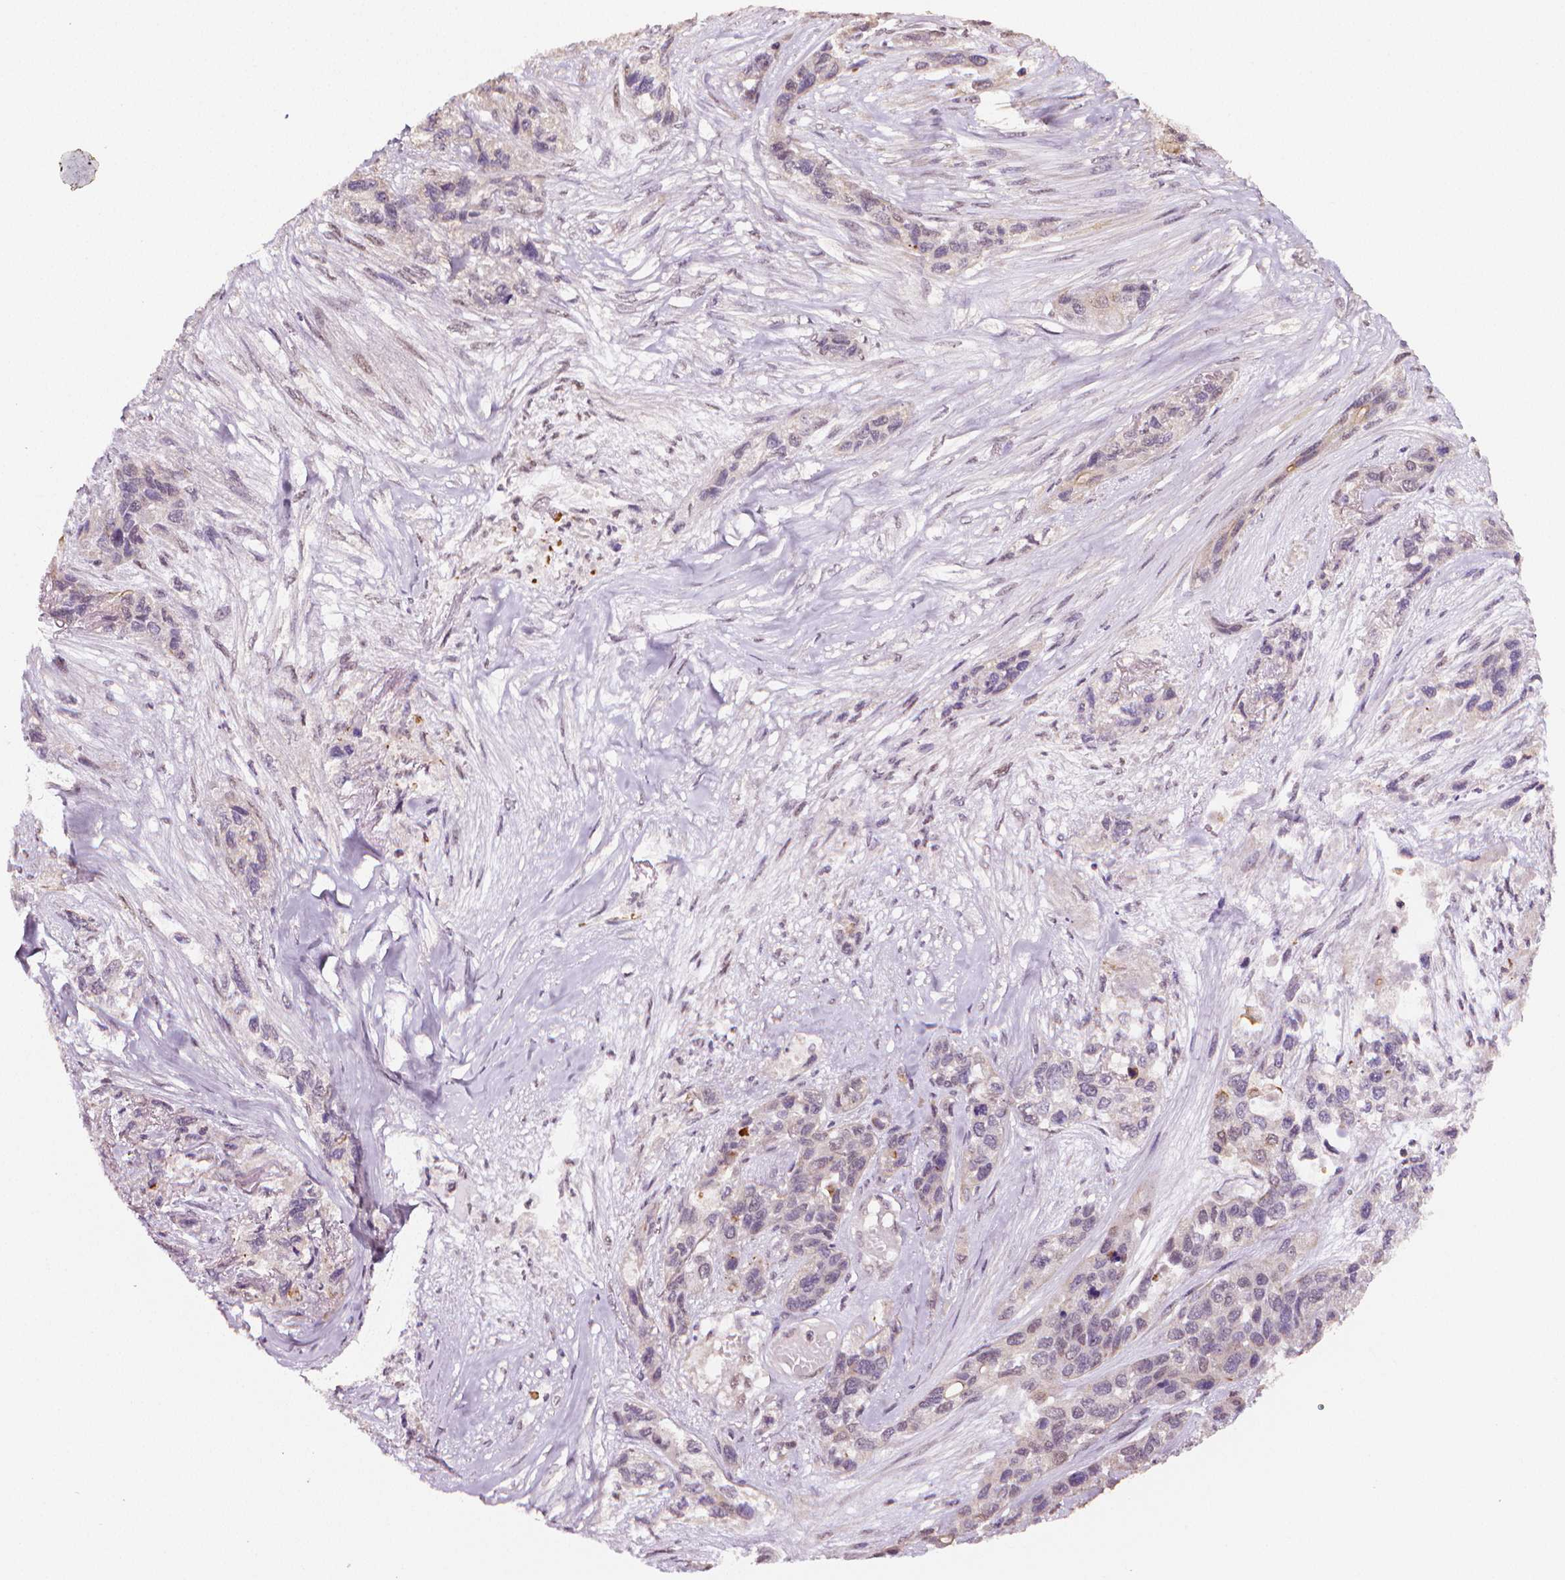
{"staining": {"intensity": "negative", "quantity": "none", "location": "none"}, "tissue": "lung cancer", "cell_type": "Tumor cells", "image_type": "cancer", "snomed": [{"axis": "morphology", "description": "Squamous cell carcinoma, NOS"}, {"axis": "topography", "description": "Lung"}], "caption": "Protein analysis of lung squamous cell carcinoma reveals no significant staining in tumor cells.", "gene": "STAT3", "patient": {"sex": "female", "age": 70}}